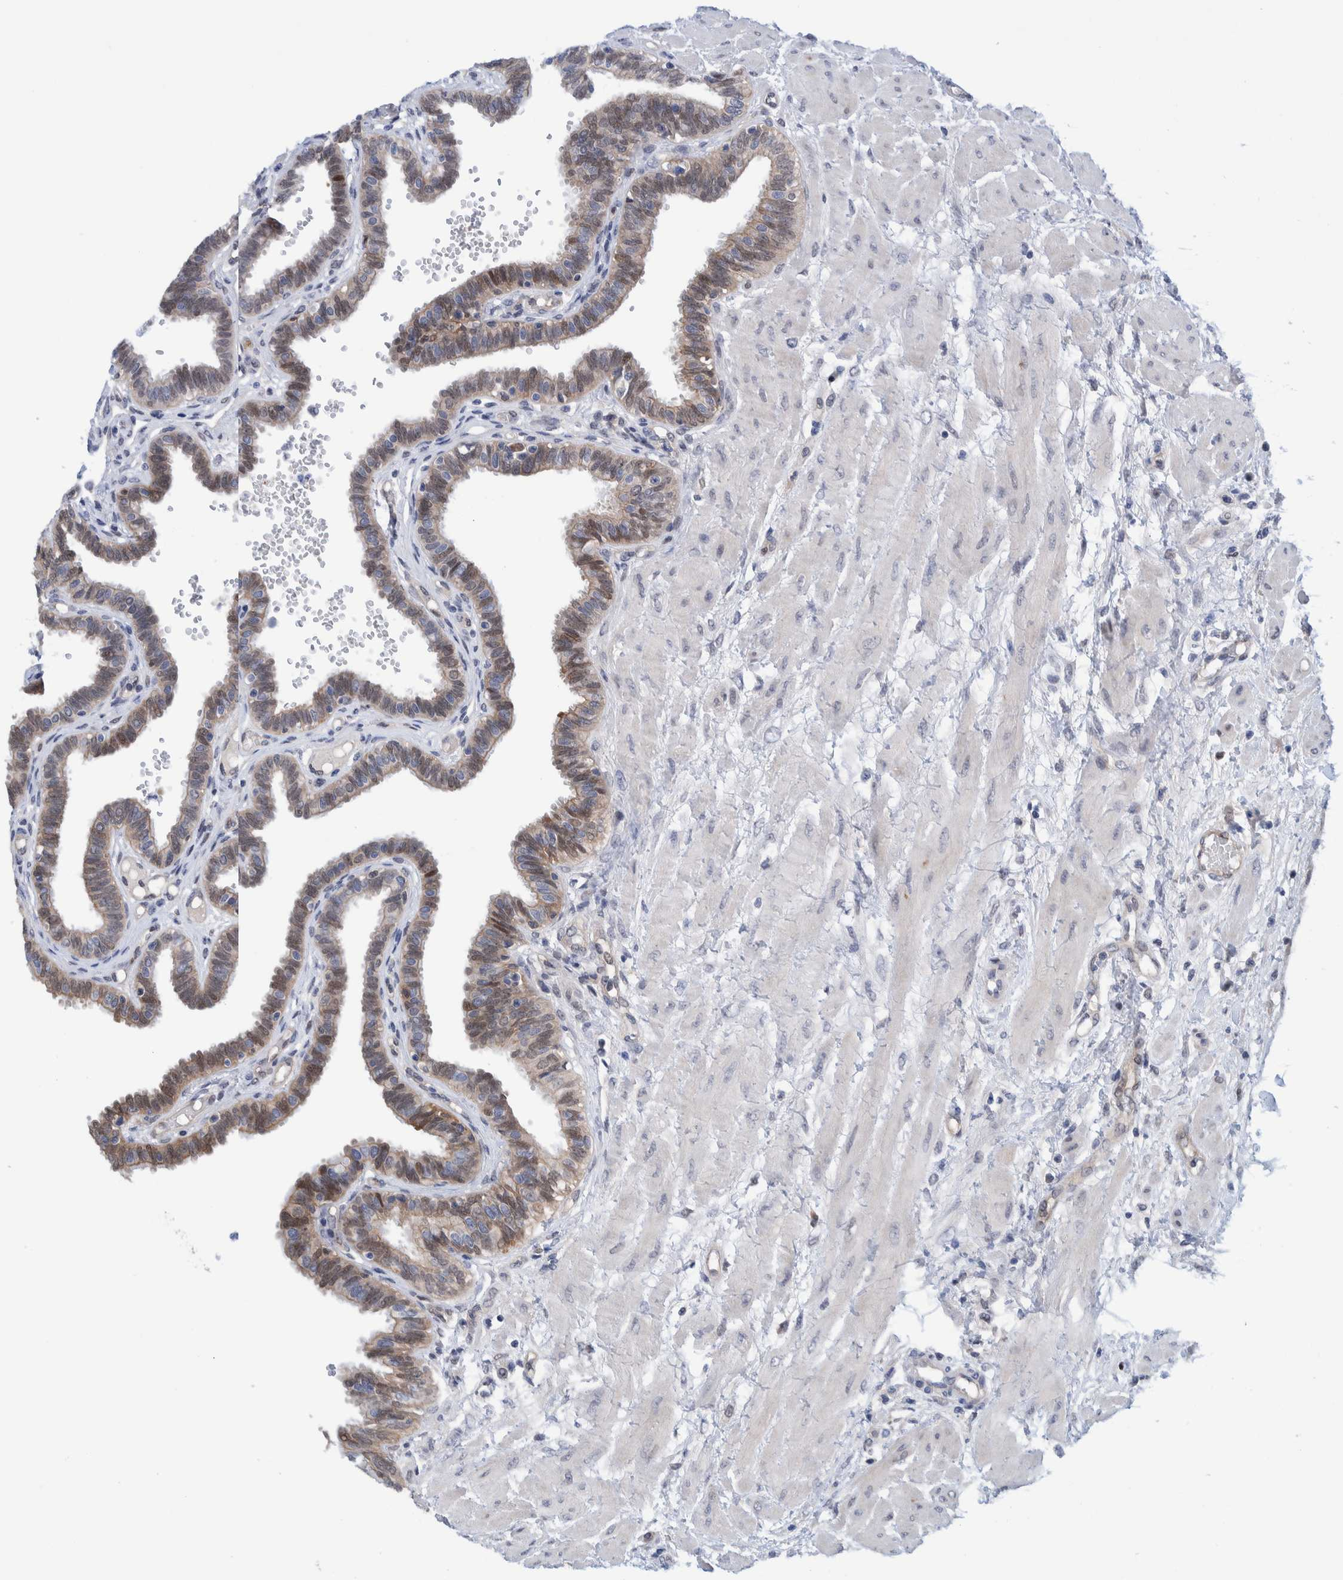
{"staining": {"intensity": "moderate", "quantity": ">75%", "location": "nuclear"}, "tissue": "fallopian tube", "cell_type": "Glandular cells", "image_type": "normal", "snomed": [{"axis": "morphology", "description": "Normal tissue, NOS"}, {"axis": "topography", "description": "Fallopian tube"}], "caption": "Brown immunohistochemical staining in benign human fallopian tube exhibits moderate nuclear staining in about >75% of glandular cells.", "gene": "PFAS", "patient": {"sex": "female", "age": 32}}